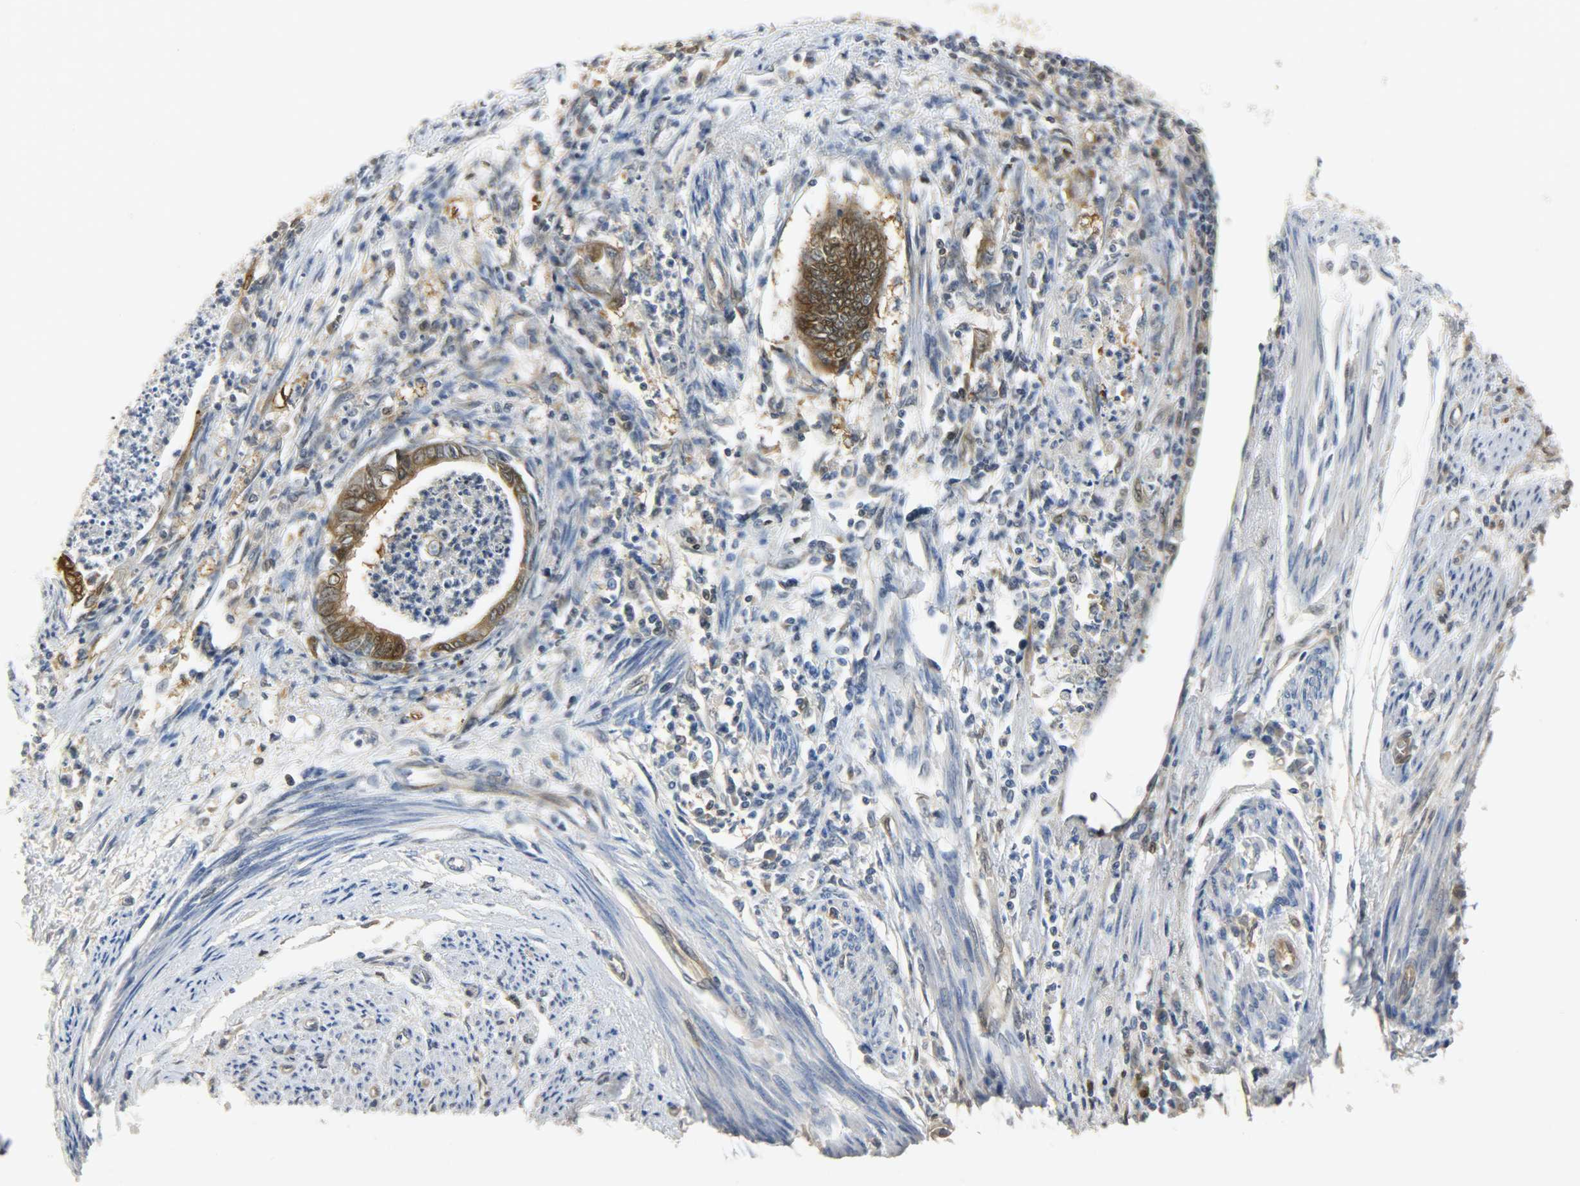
{"staining": {"intensity": "strong", "quantity": ">75%", "location": "cytoplasmic/membranous,nuclear"}, "tissue": "endometrial cancer", "cell_type": "Tumor cells", "image_type": "cancer", "snomed": [{"axis": "morphology", "description": "Adenocarcinoma, NOS"}, {"axis": "topography", "description": "Endometrium"}], "caption": "IHC histopathology image of neoplastic tissue: endometrial cancer (adenocarcinoma) stained using IHC shows high levels of strong protein expression localized specifically in the cytoplasmic/membranous and nuclear of tumor cells, appearing as a cytoplasmic/membranous and nuclear brown color.", "gene": "EIF4EBP1", "patient": {"sex": "female", "age": 79}}